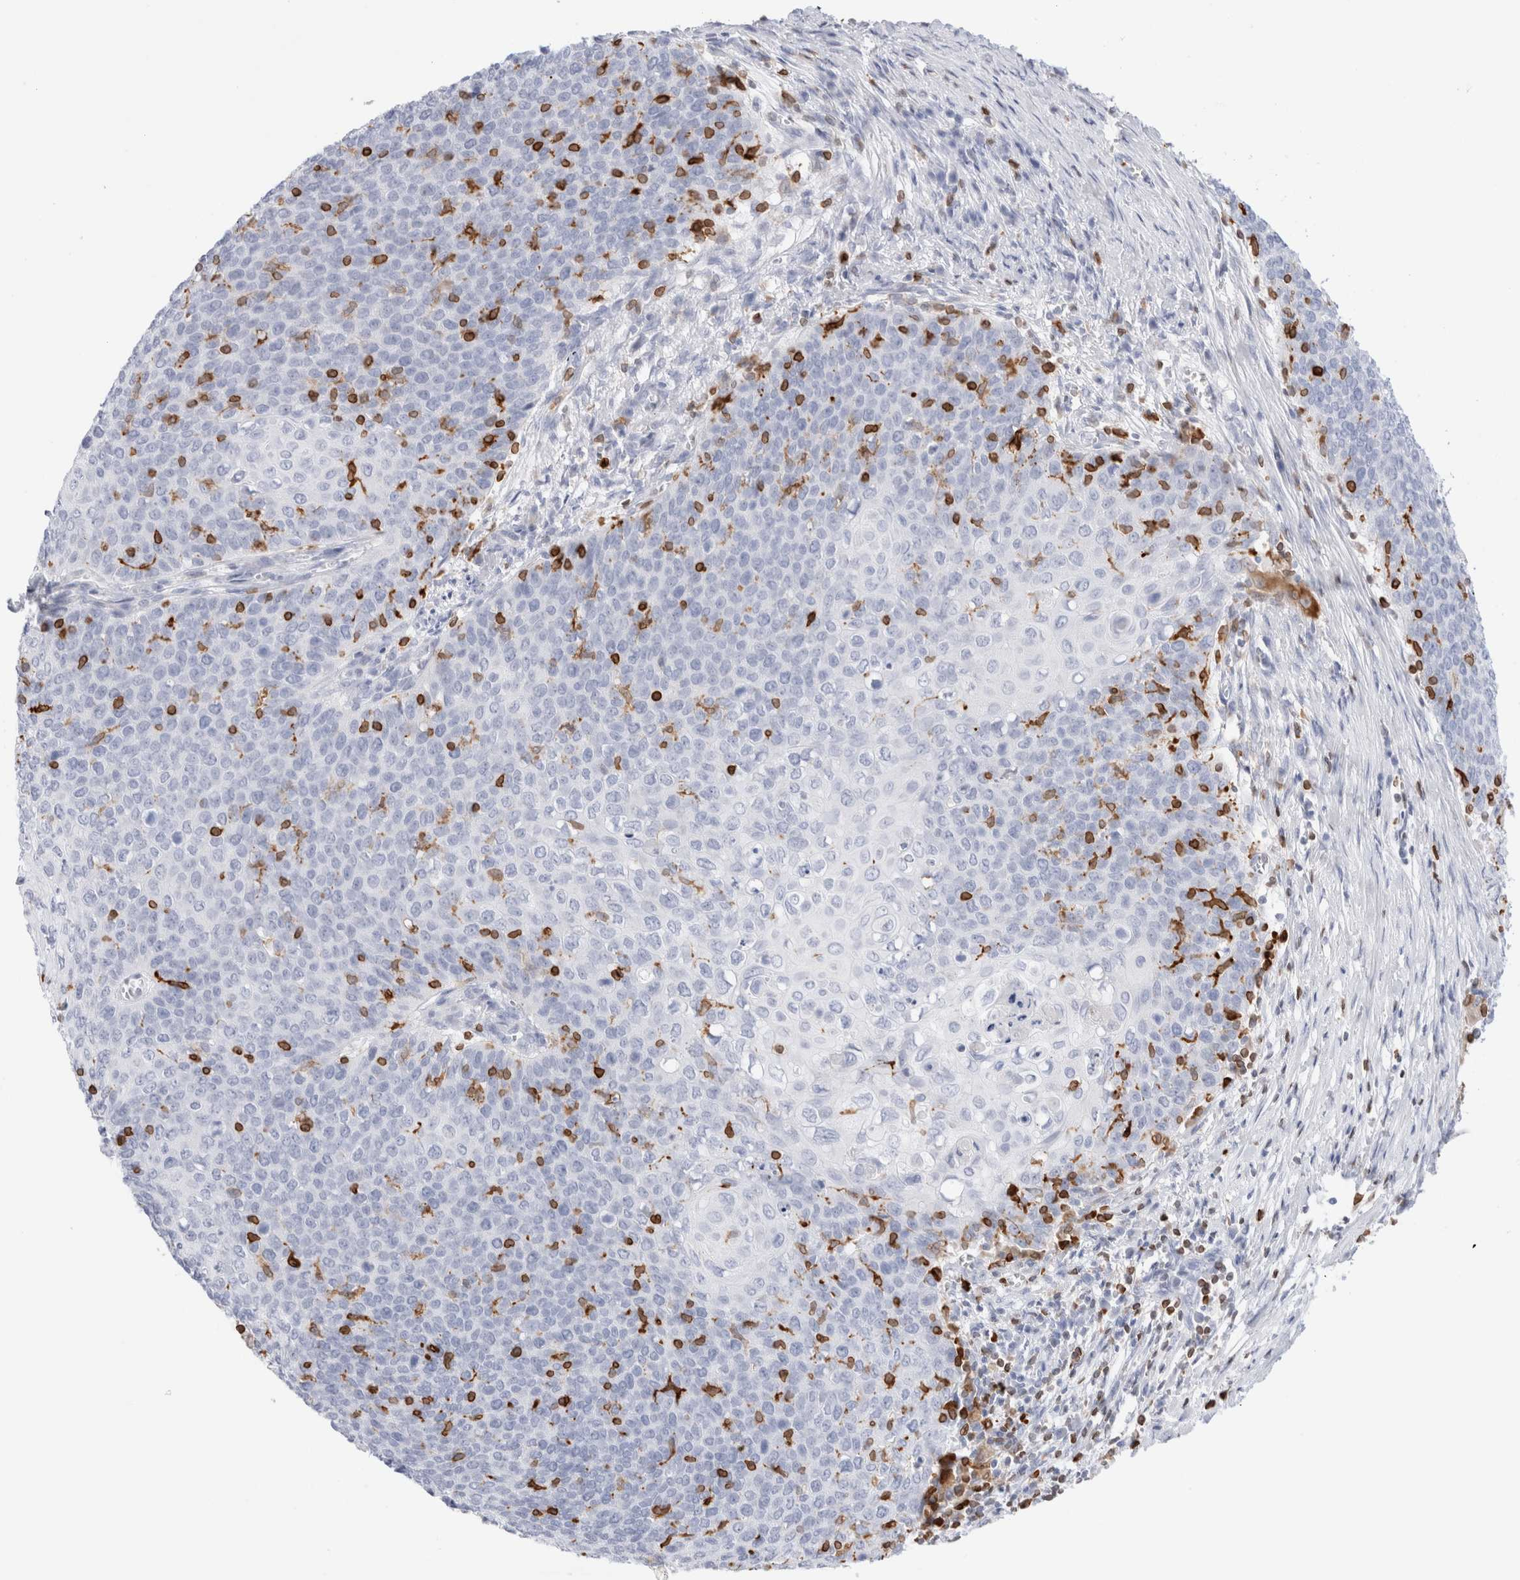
{"staining": {"intensity": "negative", "quantity": "none", "location": "none"}, "tissue": "cervical cancer", "cell_type": "Tumor cells", "image_type": "cancer", "snomed": [{"axis": "morphology", "description": "Squamous cell carcinoma, NOS"}, {"axis": "topography", "description": "Cervix"}], "caption": "This photomicrograph is of cervical cancer stained with IHC to label a protein in brown with the nuclei are counter-stained blue. There is no positivity in tumor cells.", "gene": "ALOX5AP", "patient": {"sex": "female", "age": 39}}